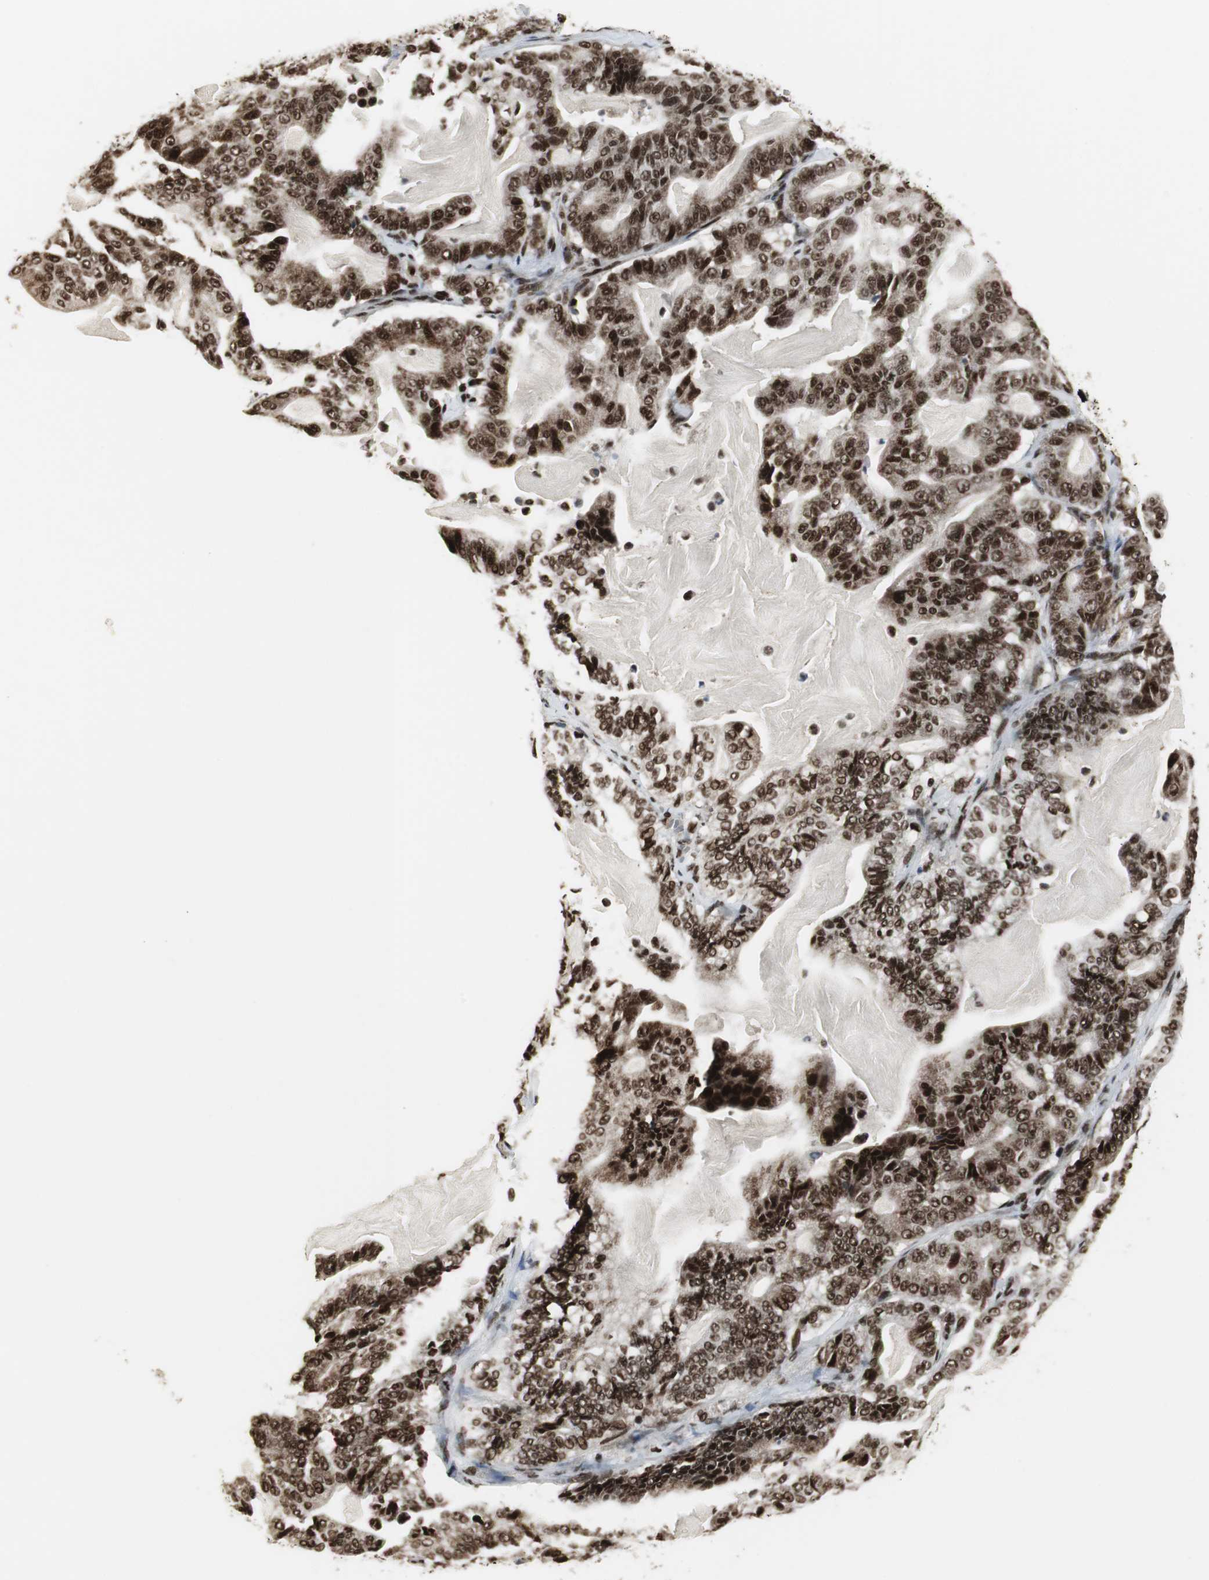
{"staining": {"intensity": "strong", "quantity": ">75%", "location": "cytoplasmic/membranous,nuclear"}, "tissue": "pancreatic cancer", "cell_type": "Tumor cells", "image_type": "cancer", "snomed": [{"axis": "morphology", "description": "Adenocarcinoma, NOS"}, {"axis": "topography", "description": "Pancreas"}], "caption": "Approximately >75% of tumor cells in adenocarcinoma (pancreatic) display strong cytoplasmic/membranous and nuclear protein positivity as visualized by brown immunohistochemical staining.", "gene": "PARN", "patient": {"sex": "male", "age": 63}}